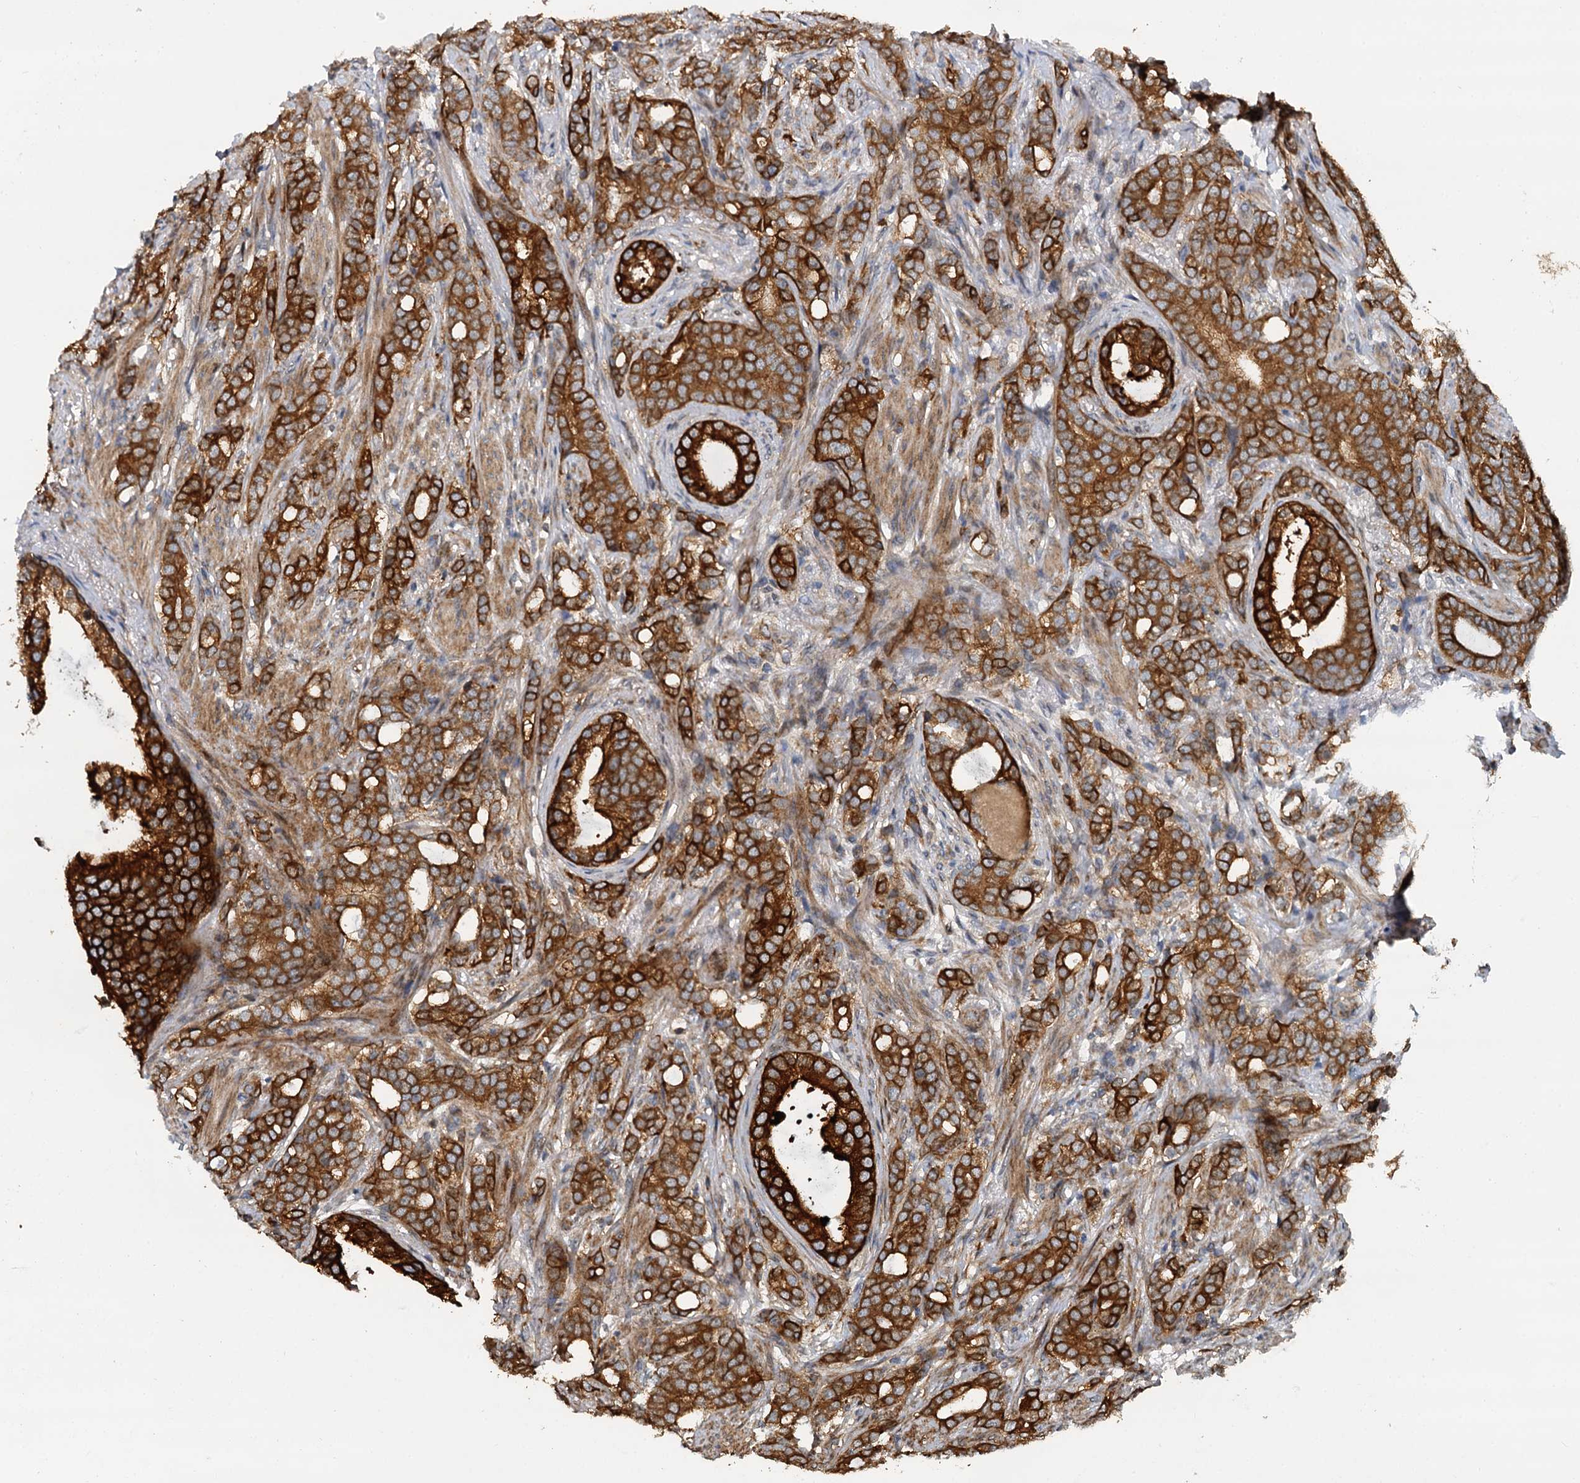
{"staining": {"intensity": "strong", "quantity": ">75%", "location": "cytoplasmic/membranous"}, "tissue": "prostate cancer", "cell_type": "Tumor cells", "image_type": "cancer", "snomed": [{"axis": "morphology", "description": "Adenocarcinoma, Low grade"}, {"axis": "topography", "description": "Prostate"}], "caption": "Strong cytoplasmic/membranous protein staining is seen in about >75% of tumor cells in adenocarcinoma (low-grade) (prostate). (Stains: DAB (3,3'-diaminobenzidine) in brown, nuclei in blue, Microscopy: brightfield microscopy at high magnification).", "gene": "LRRK2", "patient": {"sex": "male", "age": 71}}